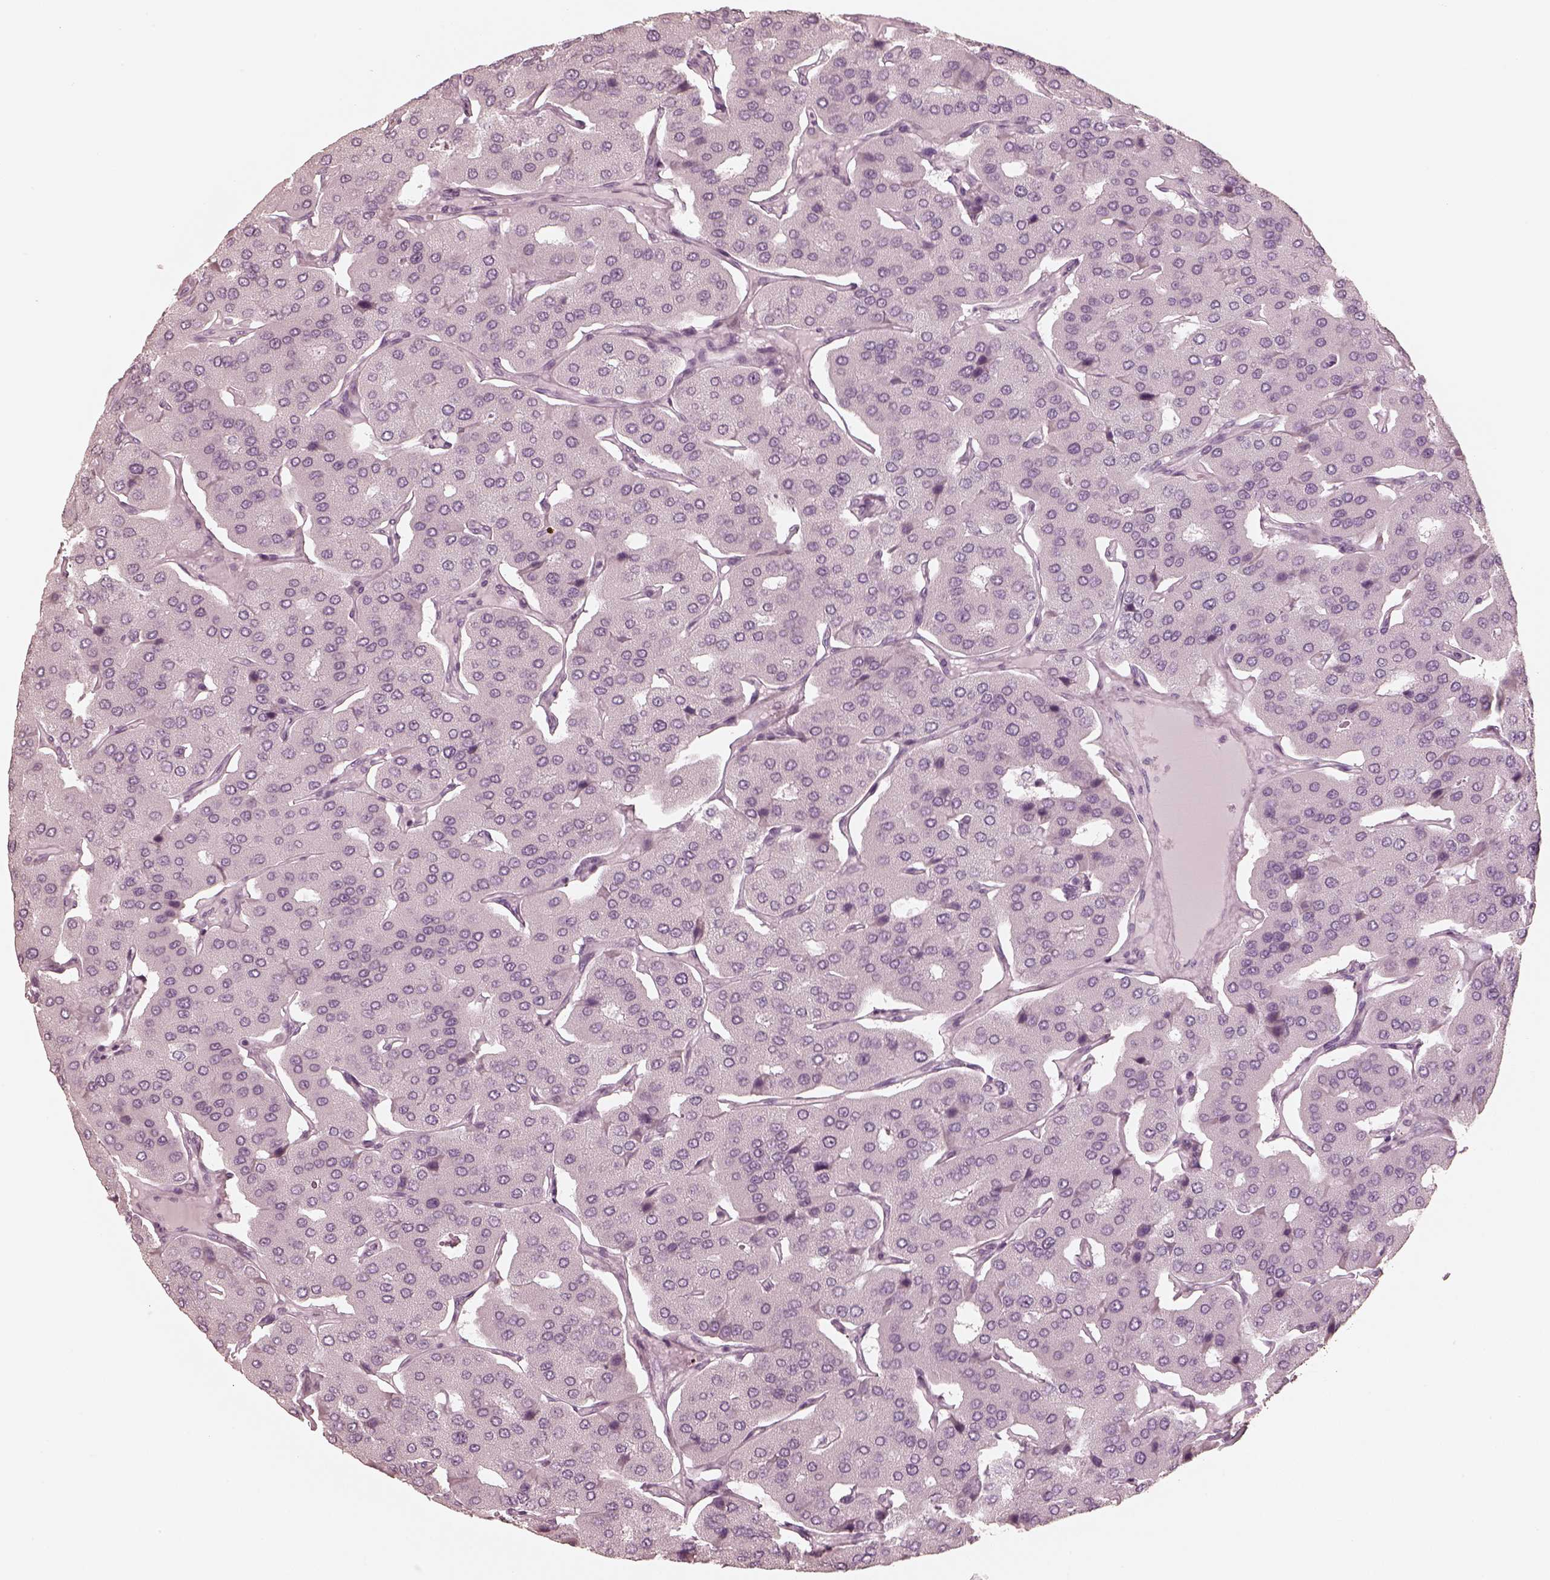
{"staining": {"intensity": "negative", "quantity": "none", "location": "none"}, "tissue": "parathyroid gland", "cell_type": "Glandular cells", "image_type": "normal", "snomed": [{"axis": "morphology", "description": "Normal tissue, NOS"}, {"axis": "morphology", "description": "Adenoma, NOS"}, {"axis": "topography", "description": "Parathyroid gland"}], "caption": "The IHC micrograph has no significant staining in glandular cells of parathyroid gland. (DAB immunohistochemistry visualized using brightfield microscopy, high magnification).", "gene": "CALR3", "patient": {"sex": "female", "age": 86}}